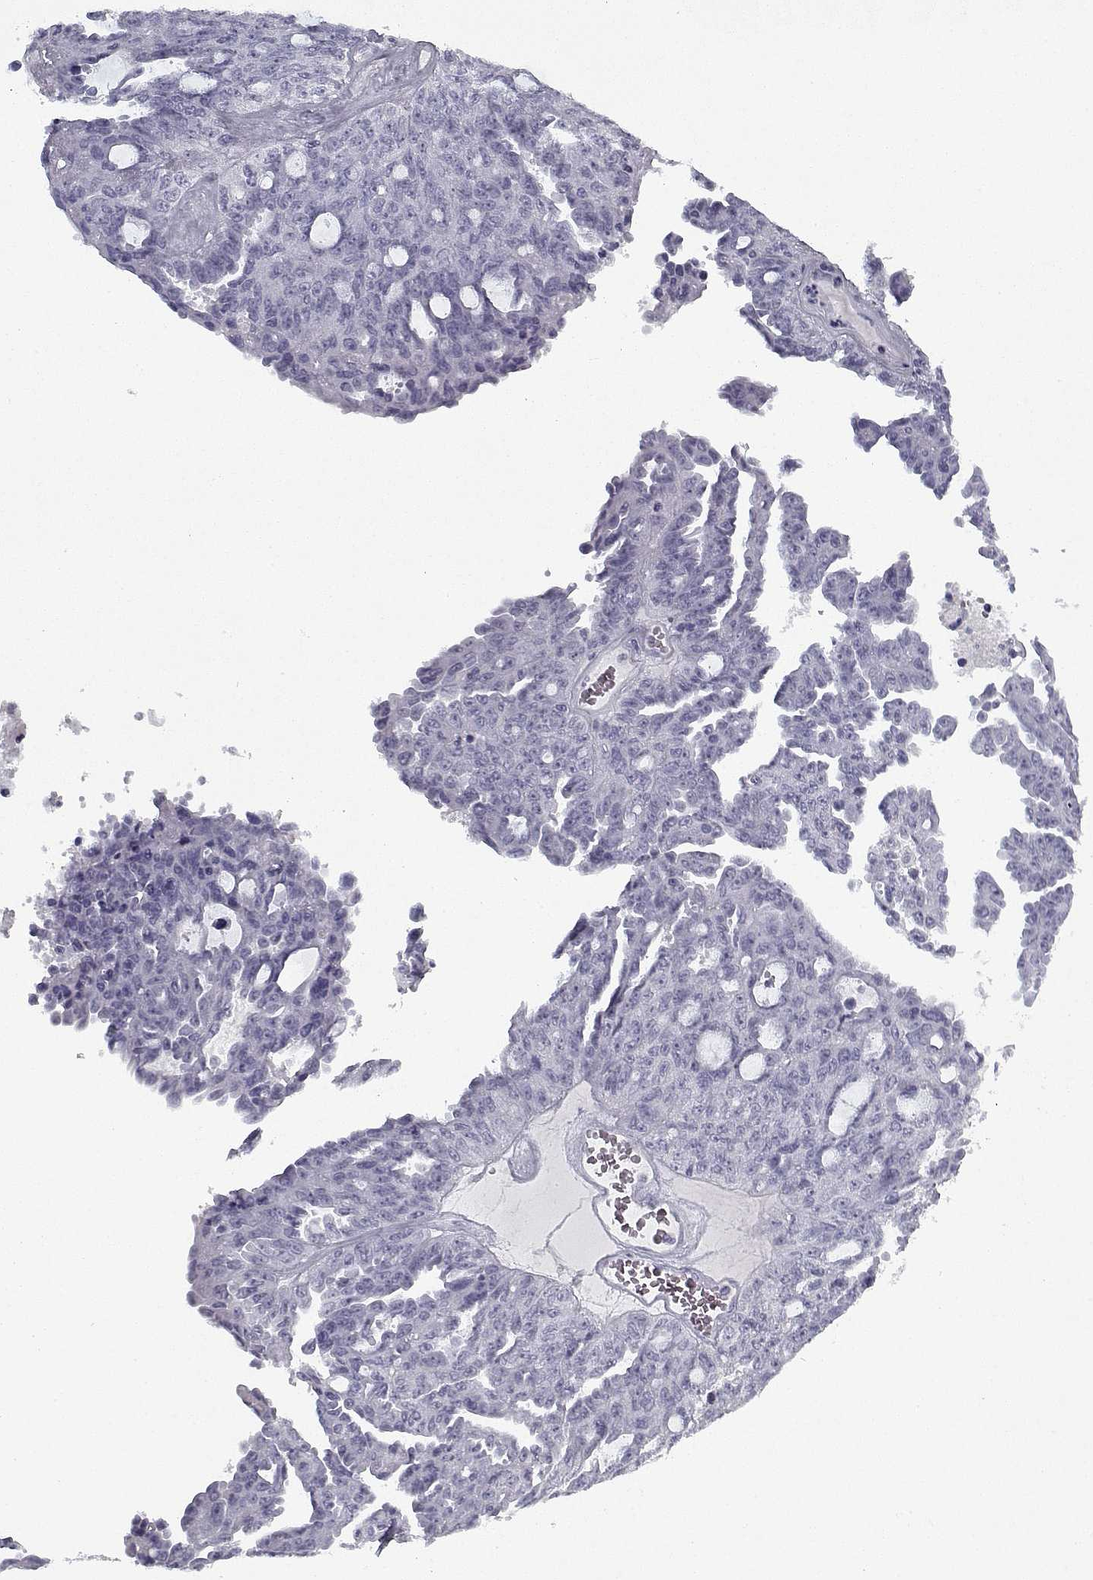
{"staining": {"intensity": "negative", "quantity": "none", "location": "none"}, "tissue": "ovarian cancer", "cell_type": "Tumor cells", "image_type": "cancer", "snomed": [{"axis": "morphology", "description": "Cystadenocarcinoma, serous, NOS"}, {"axis": "topography", "description": "Ovary"}], "caption": "DAB (3,3'-diaminobenzidine) immunohistochemical staining of human ovarian cancer (serous cystadenocarcinoma) displays no significant staining in tumor cells.", "gene": "RNF32", "patient": {"sex": "female", "age": 71}}